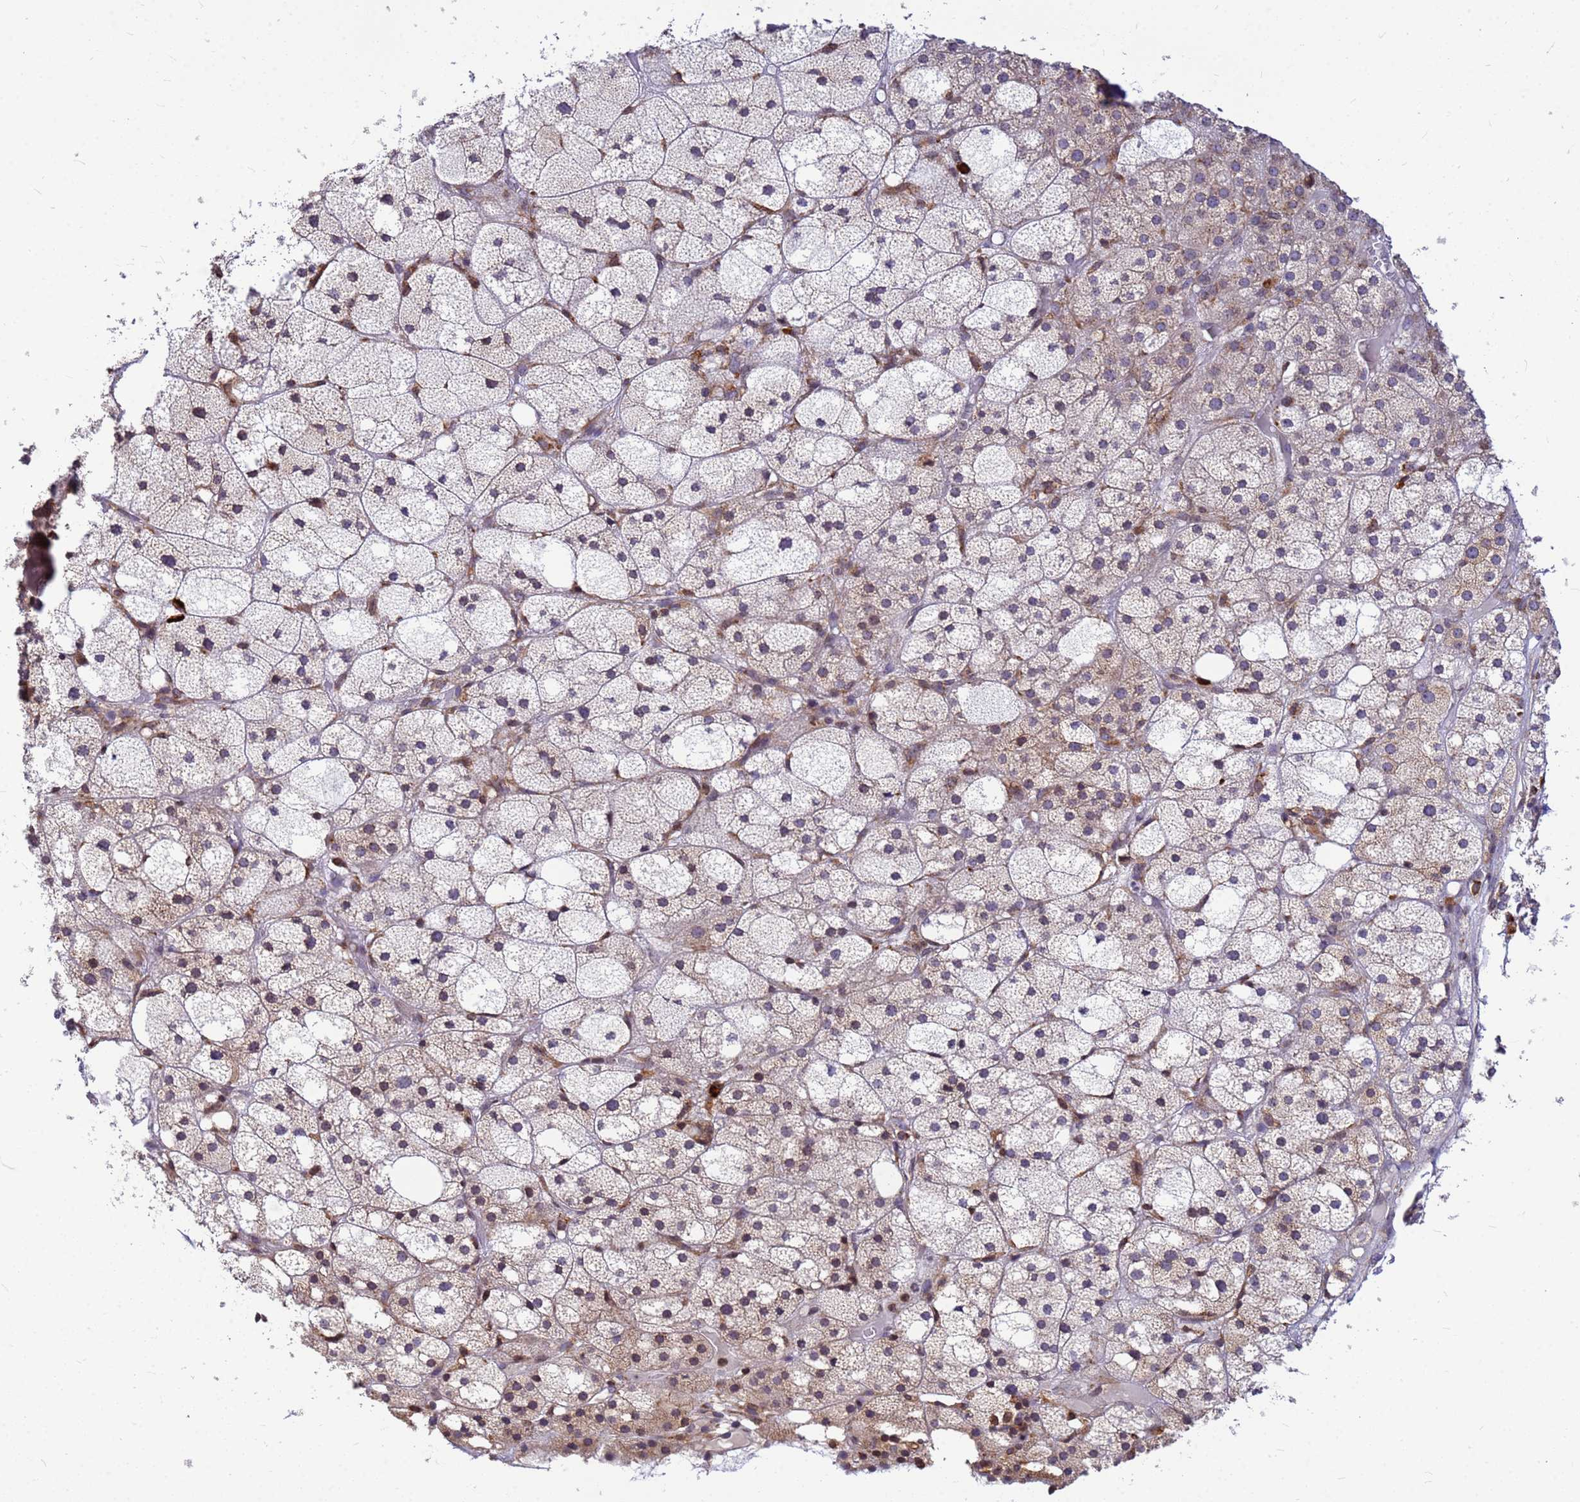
{"staining": {"intensity": "moderate", "quantity": "25%-75%", "location": "cytoplasmic/membranous"}, "tissue": "adrenal gland", "cell_type": "Glandular cells", "image_type": "normal", "snomed": [{"axis": "morphology", "description": "Normal tissue, NOS"}, {"axis": "topography", "description": "Adrenal gland"}], "caption": "Immunohistochemical staining of unremarkable human adrenal gland displays moderate cytoplasmic/membranous protein positivity in about 25%-75% of glandular cells. (brown staining indicates protein expression, while blue staining denotes nuclei).", "gene": "SSR4", "patient": {"sex": "female", "age": 61}}